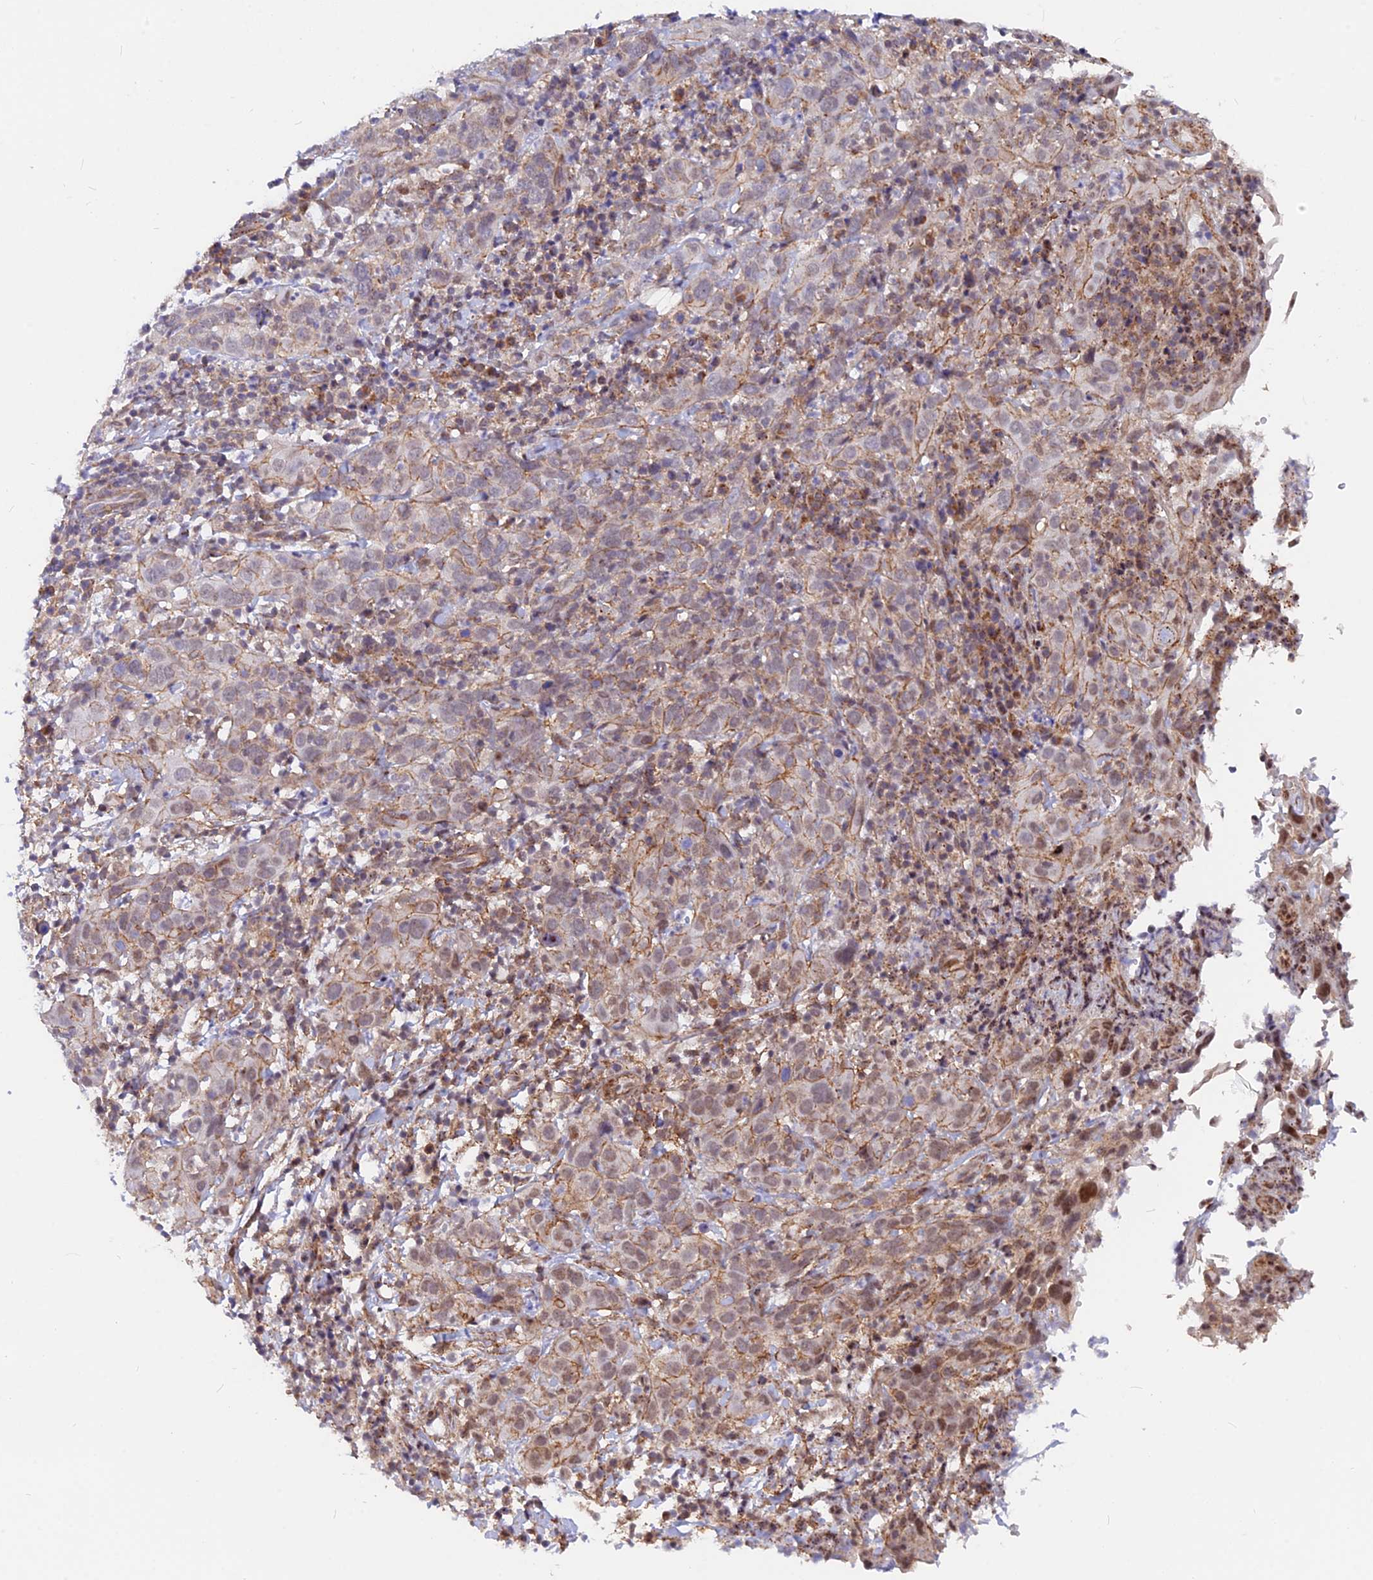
{"staining": {"intensity": "moderate", "quantity": "<25%", "location": "nuclear"}, "tissue": "cervical cancer", "cell_type": "Tumor cells", "image_type": "cancer", "snomed": [{"axis": "morphology", "description": "Squamous cell carcinoma, NOS"}, {"axis": "topography", "description": "Cervix"}], "caption": "IHC histopathology image of neoplastic tissue: squamous cell carcinoma (cervical) stained using immunohistochemistry exhibits low levels of moderate protein expression localized specifically in the nuclear of tumor cells, appearing as a nuclear brown color.", "gene": "VSTM2L", "patient": {"sex": "female", "age": 46}}